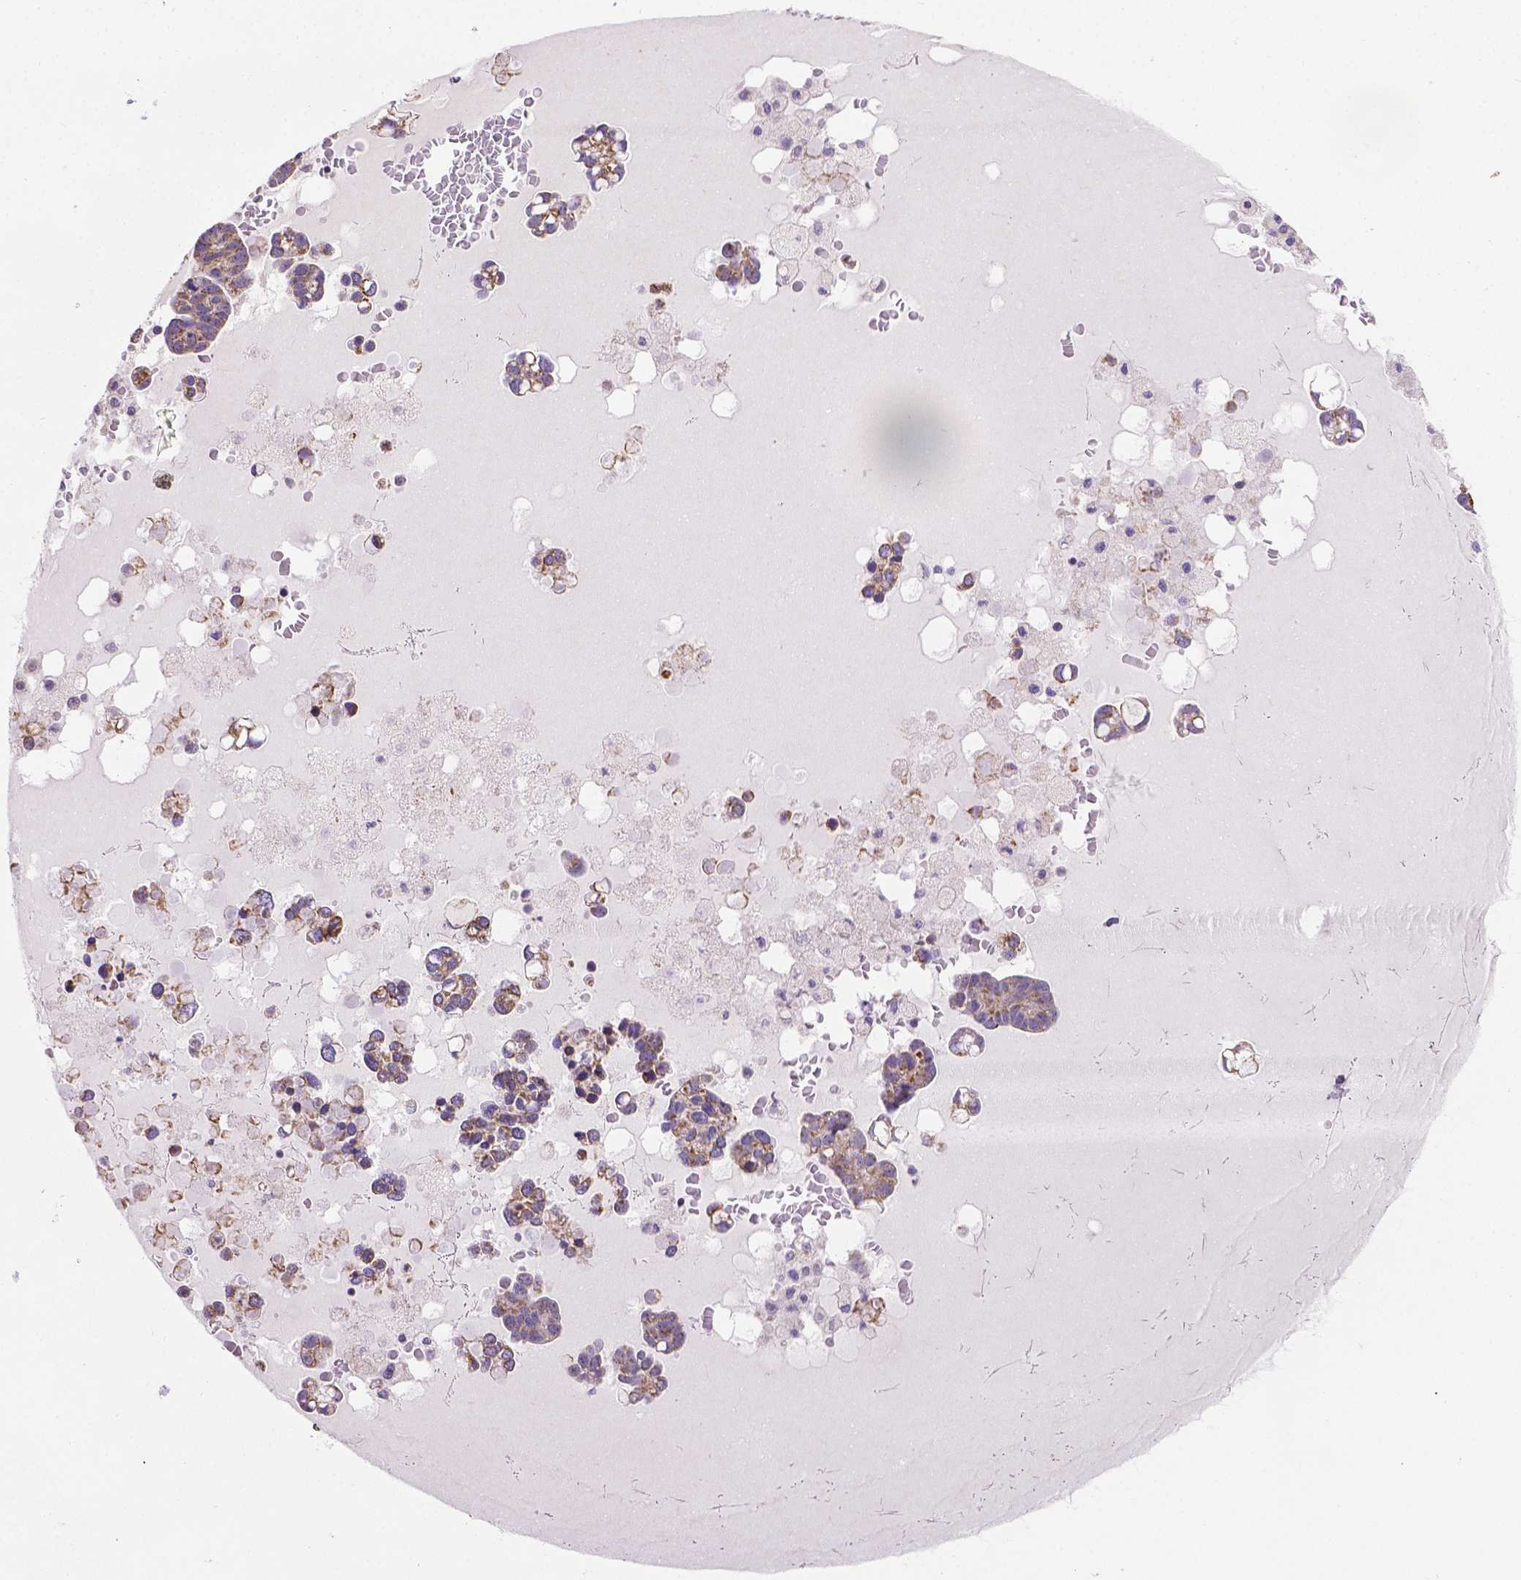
{"staining": {"intensity": "weak", "quantity": "25%-75%", "location": "cytoplasmic/membranous"}, "tissue": "ovarian cancer", "cell_type": "Tumor cells", "image_type": "cancer", "snomed": [{"axis": "morphology", "description": "Cystadenocarcinoma, serous, NOS"}, {"axis": "topography", "description": "Ovary"}], "caption": "Immunohistochemical staining of ovarian serous cystadenocarcinoma displays weak cytoplasmic/membranous protein positivity in about 25%-75% of tumor cells. (IHC, brightfield microscopy, high magnification).", "gene": "CSPG5", "patient": {"sex": "female", "age": 54}}